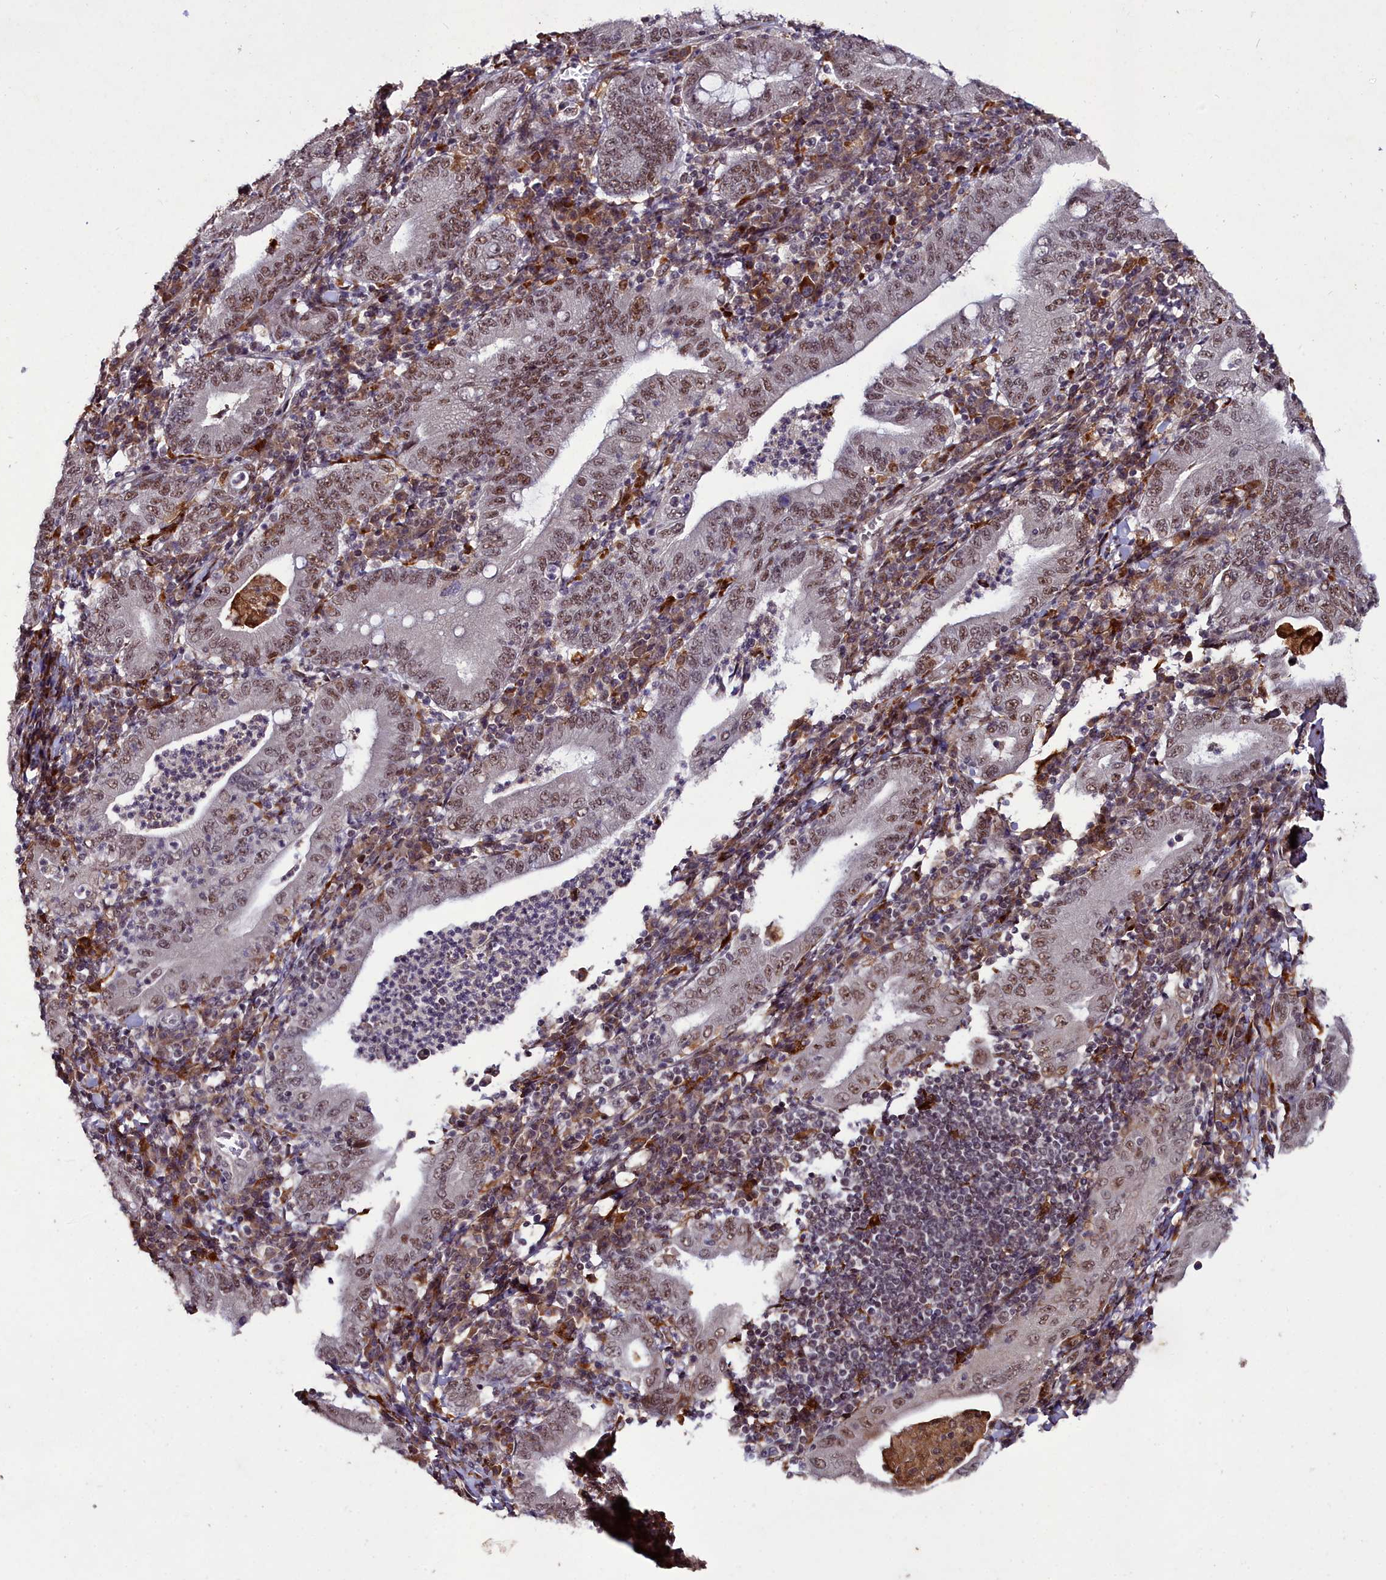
{"staining": {"intensity": "moderate", "quantity": ">75%", "location": "nuclear"}, "tissue": "stomach cancer", "cell_type": "Tumor cells", "image_type": "cancer", "snomed": [{"axis": "morphology", "description": "Normal tissue, NOS"}, {"axis": "morphology", "description": "Adenocarcinoma, NOS"}, {"axis": "topography", "description": "Esophagus"}, {"axis": "topography", "description": "Stomach, upper"}, {"axis": "topography", "description": "Peripheral nerve tissue"}], "caption": "This image displays immunohistochemistry staining of adenocarcinoma (stomach), with medium moderate nuclear staining in approximately >75% of tumor cells.", "gene": "CXXC1", "patient": {"sex": "male", "age": 62}}